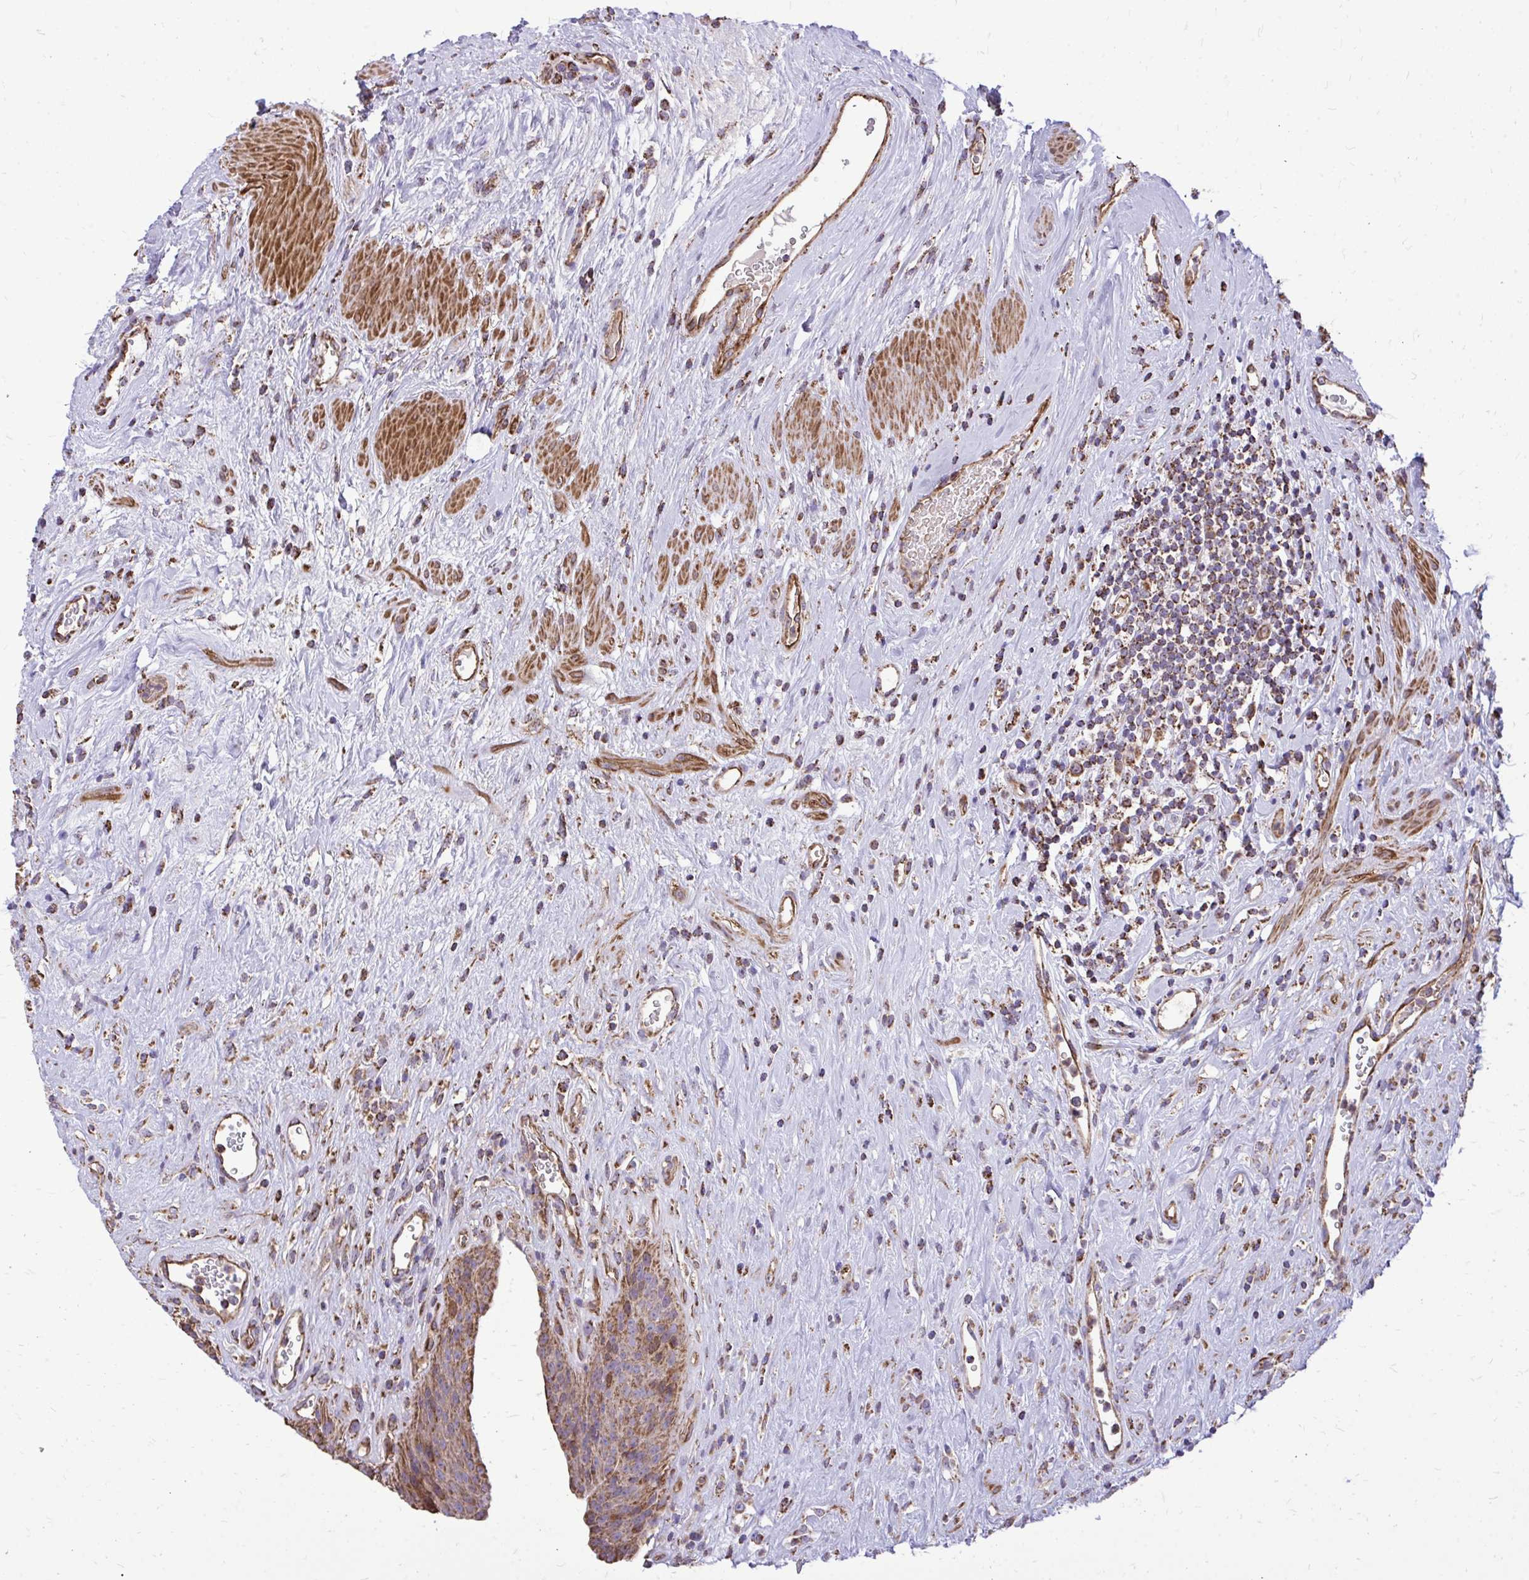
{"staining": {"intensity": "moderate", "quantity": ">75%", "location": "cytoplasmic/membranous"}, "tissue": "urinary bladder", "cell_type": "Urothelial cells", "image_type": "normal", "snomed": [{"axis": "morphology", "description": "Normal tissue, NOS"}, {"axis": "topography", "description": "Urinary bladder"}], "caption": "Moderate cytoplasmic/membranous expression is seen in about >75% of urothelial cells in normal urinary bladder. The staining was performed using DAB to visualize the protein expression in brown, while the nuclei were stained in blue with hematoxylin (Magnification: 20x).", "gene": "UBE2C", "patient": {"sex": "female", "age": 56}}